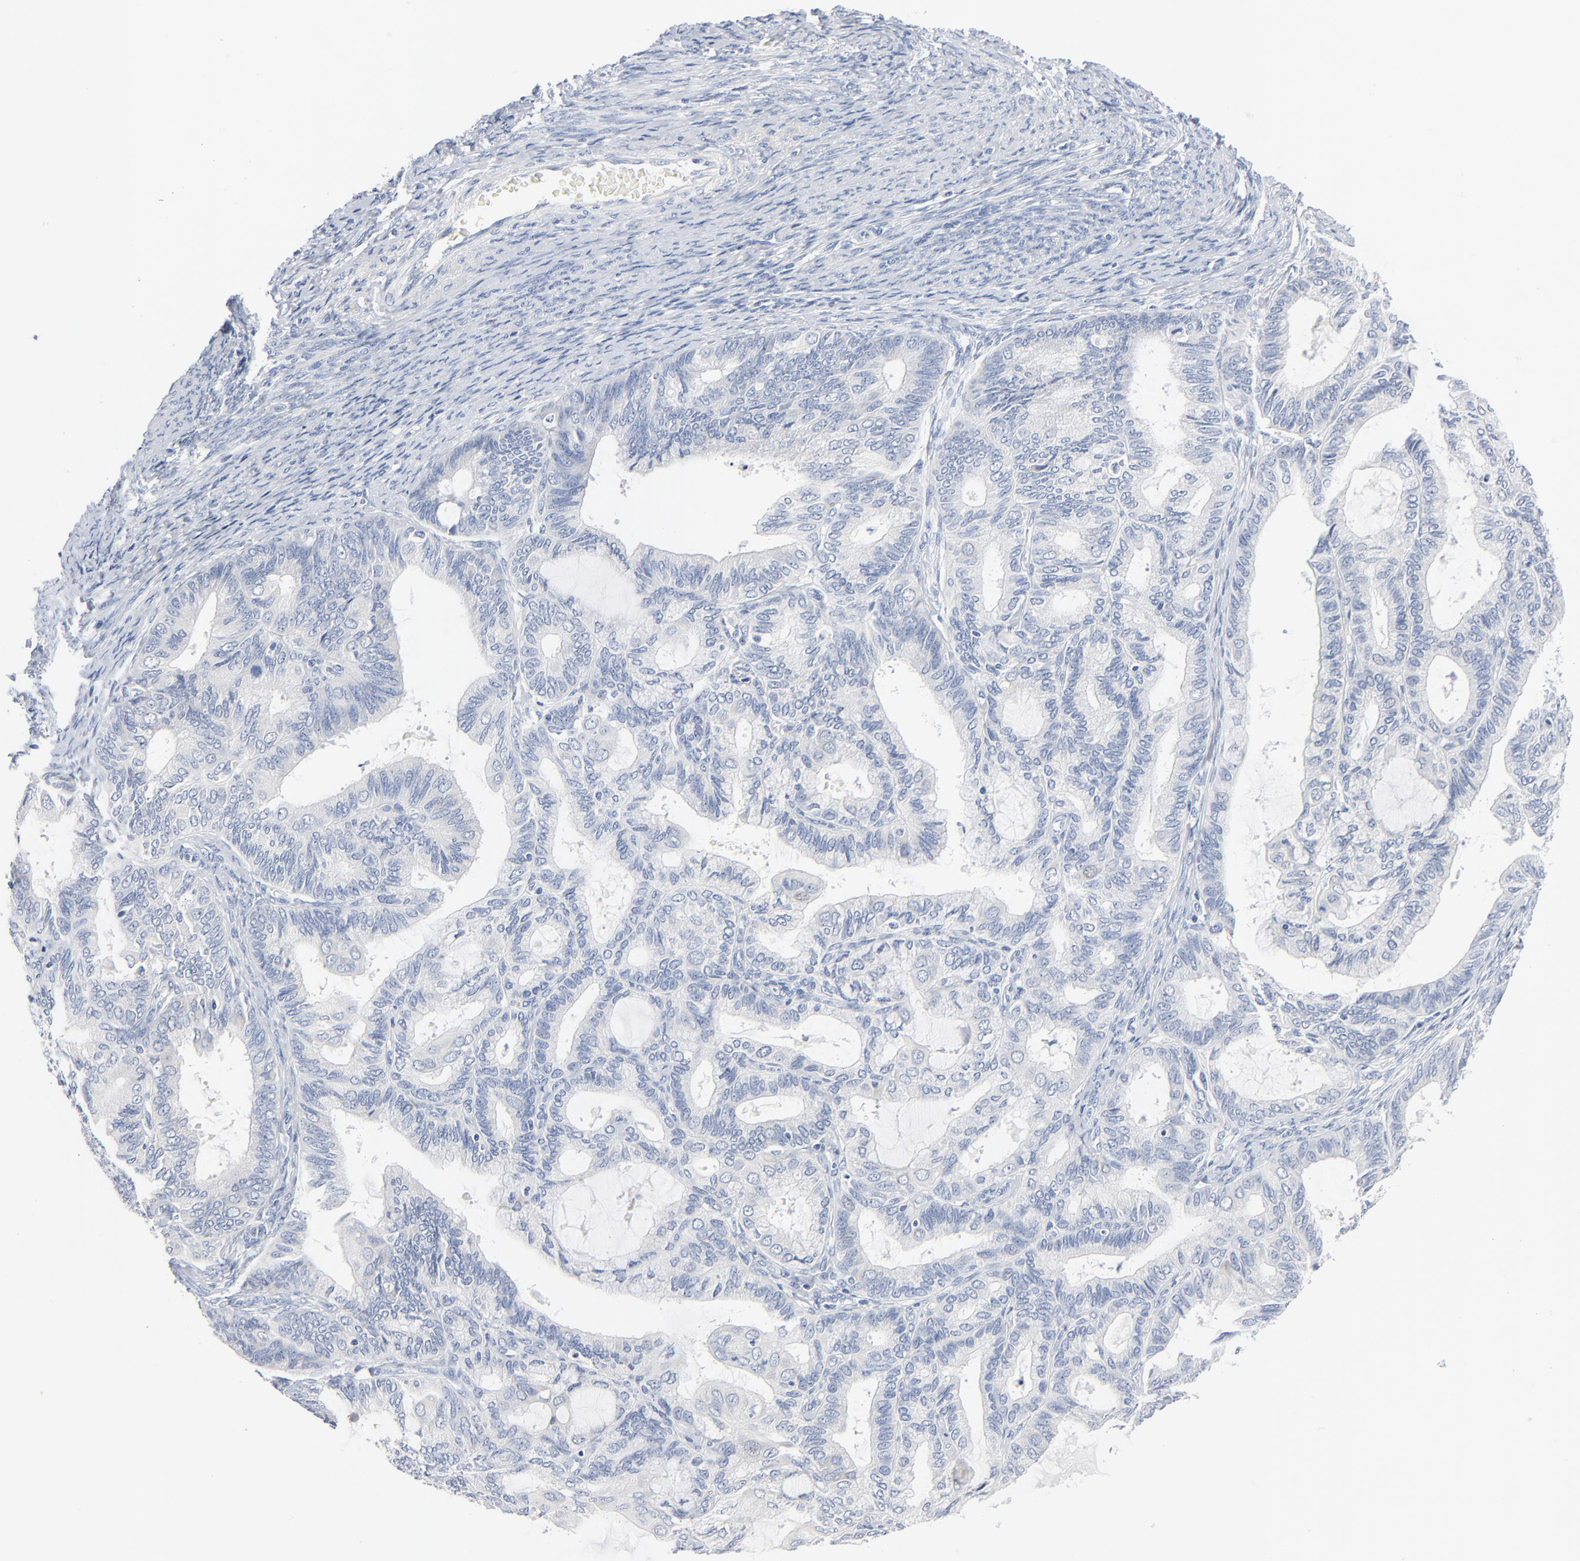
{"staining": {"intensity": "negative", "quantity": "none", "location": "none"}, "tissue": "endometrial cancer", "cell_type": "Tumor cells", "image_type": "cancer", "snomed": [{"axis": "morphology", "description": "Adenocarcinoma, NOS"}, {"axis": "topography", "description": "Endometrium"}], "caption": "This is an immunohistochemistry image of endometrial cancer (adenocarcinoma). There is no expression in tumor cells.", "gene": "GZMB", "patient": {"sex": "female", "age": 63}}